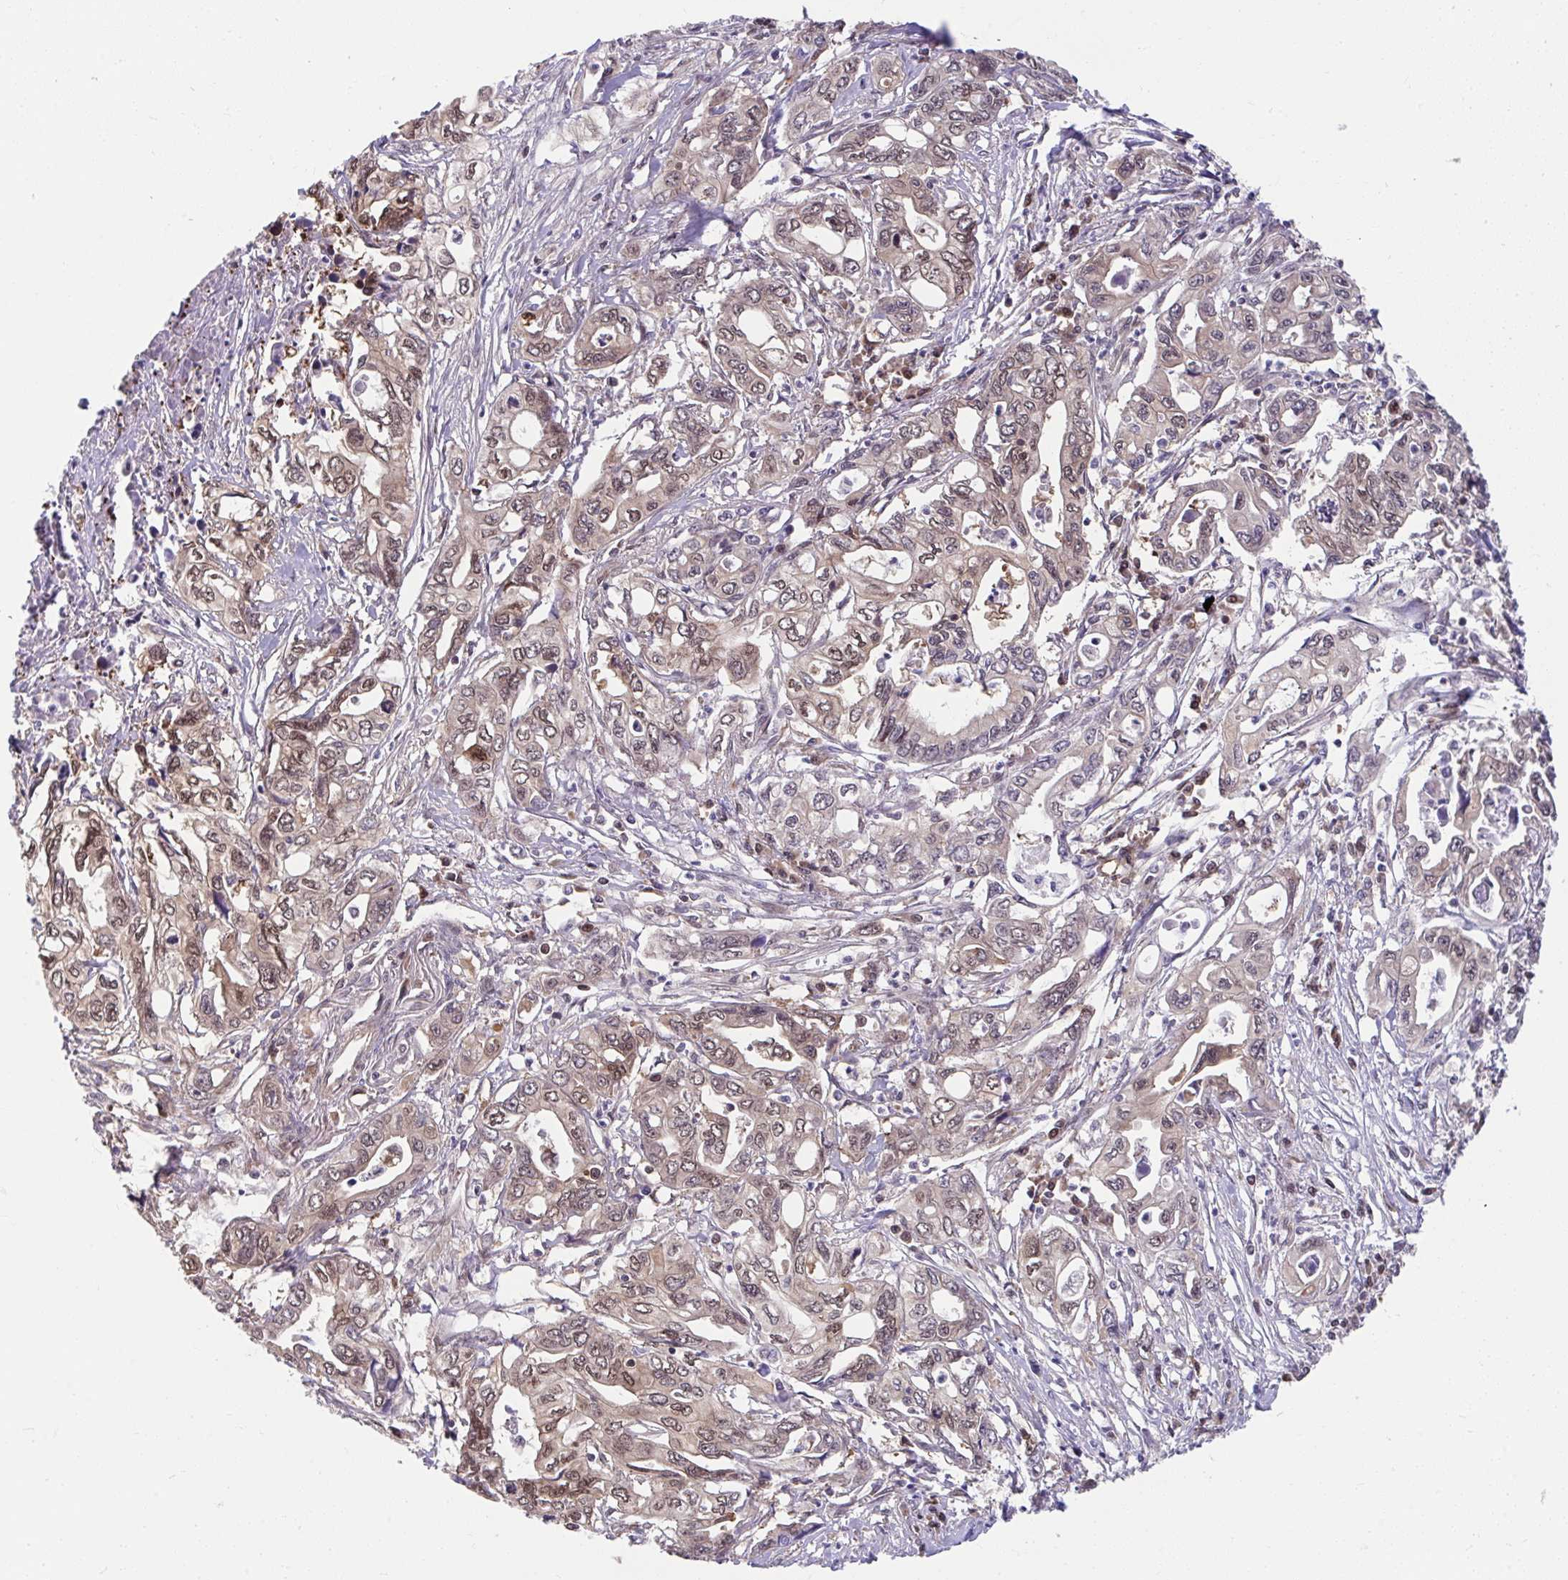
{"staining": {"intensity": "moderate", "quantity": ">75%", "location": "cytoplasmic/membranous,nuclear"}, "tissue": "pancreatic cancer", "cell_type": "Tumor cells", "image_type": "cancer", "snomed": [{"axis": "morphology", "description": "Adenocarcinoma, NOS"}, {"axis": "topography", "description": "Pancreas"}], "caption": "There is medium levels of moderate cytoplasmic/membranous and nuclear positivity in tumor cells of pancreatic cancer, as demonstrated by immunohistochemical staining (brown color).", "gene": "PCDHB7", "patient": {"sex": "male", "age": 68}}